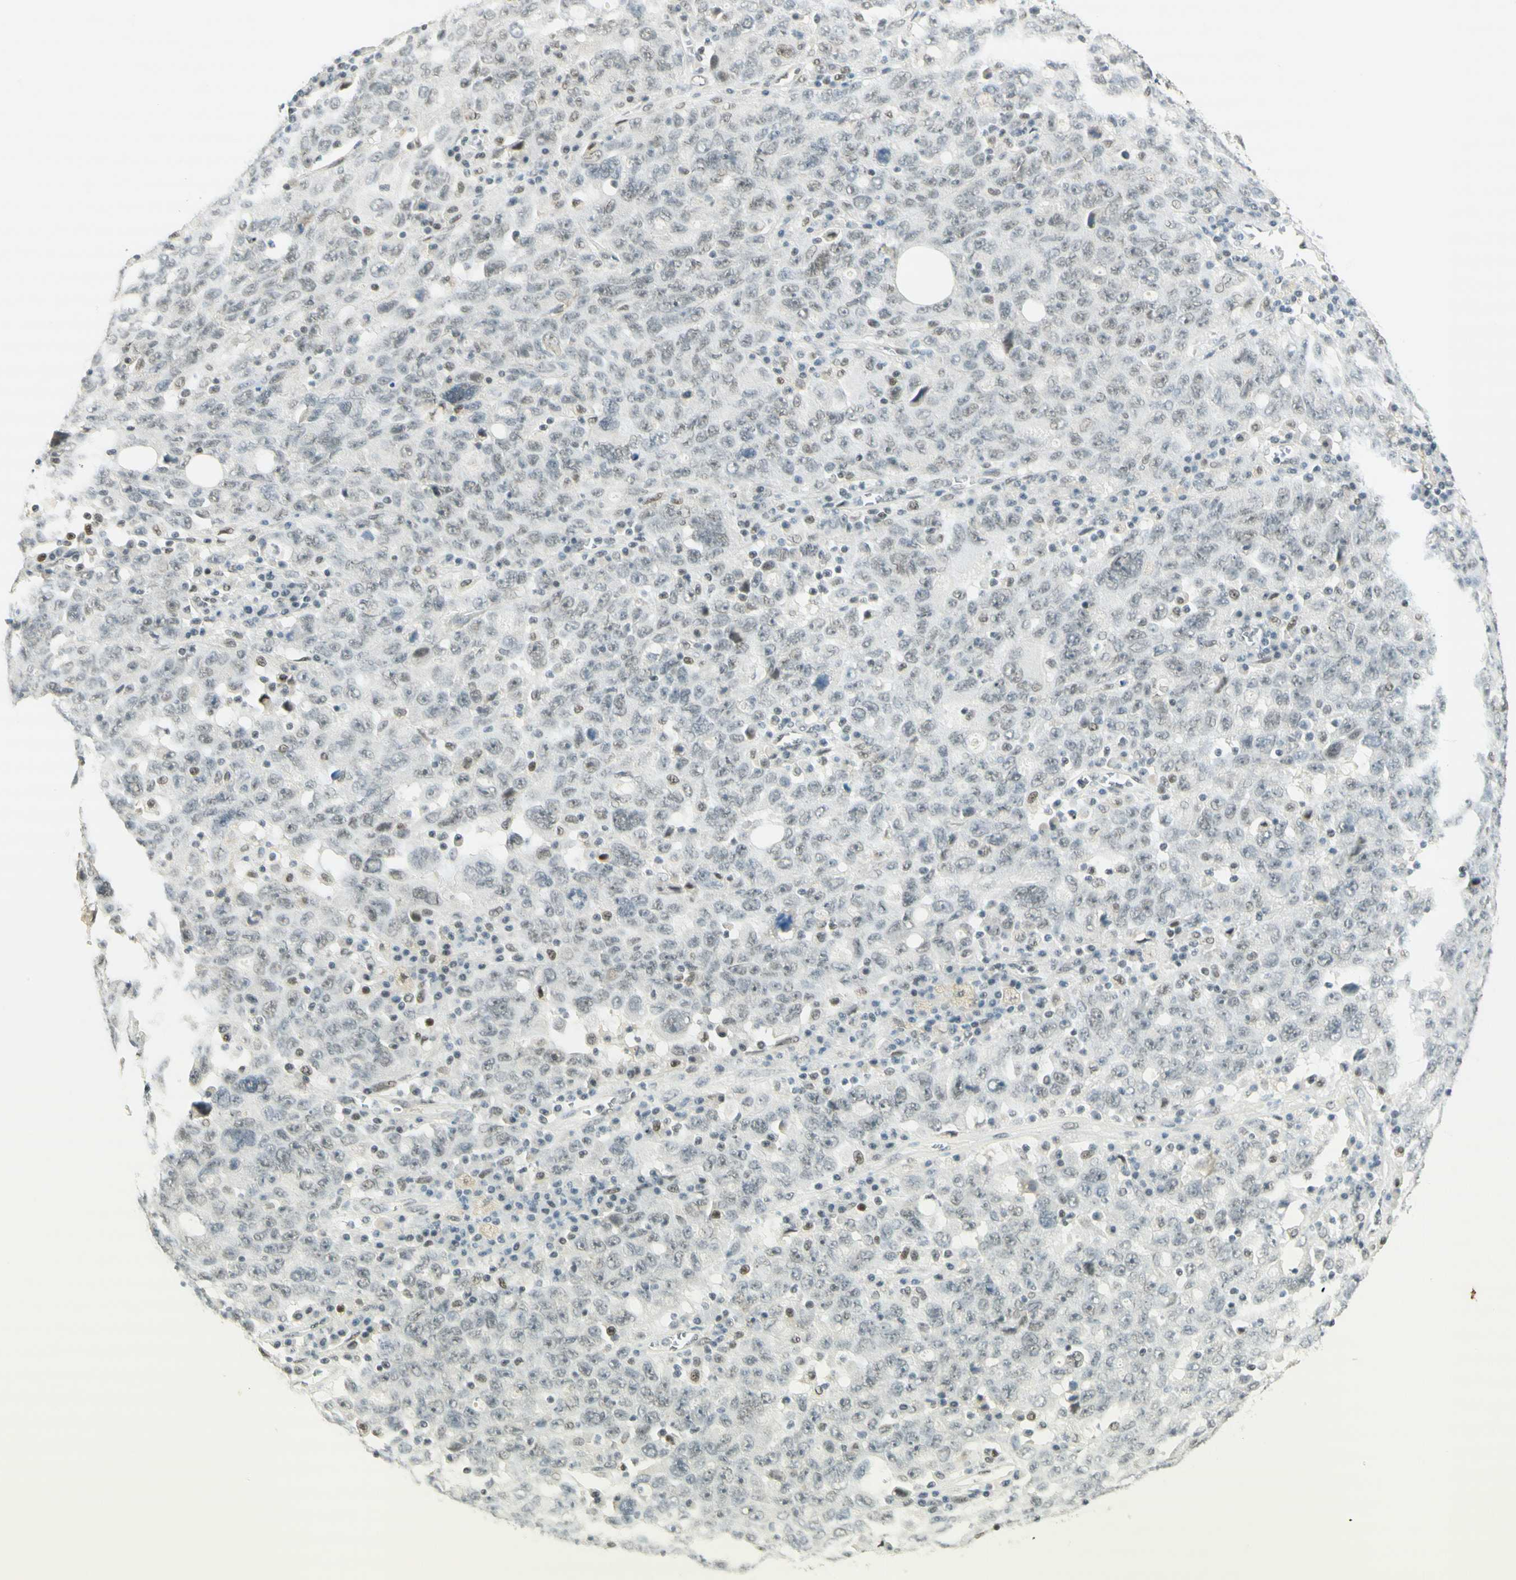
{"staining": {"intensity": "weak", "quantity": "25%-75%", "location": "nuclear"}, "tissue": "ovarian cancer", "cell_type": "Tumor cells", "image_type": "cancer", "snomed": [{"axis": "morphology", "description": "Carcinoma, endometroid"}, {"axis": "topography", "description": "Ovary"}], "caption": "Endometroid carcinoma (ovarian) stained with a brown dye displays weak nuclear positive staining in about 25%-75% of tumor cells.", "gene": "PMS2", "patient": {"sex": "female", "age": 62}}